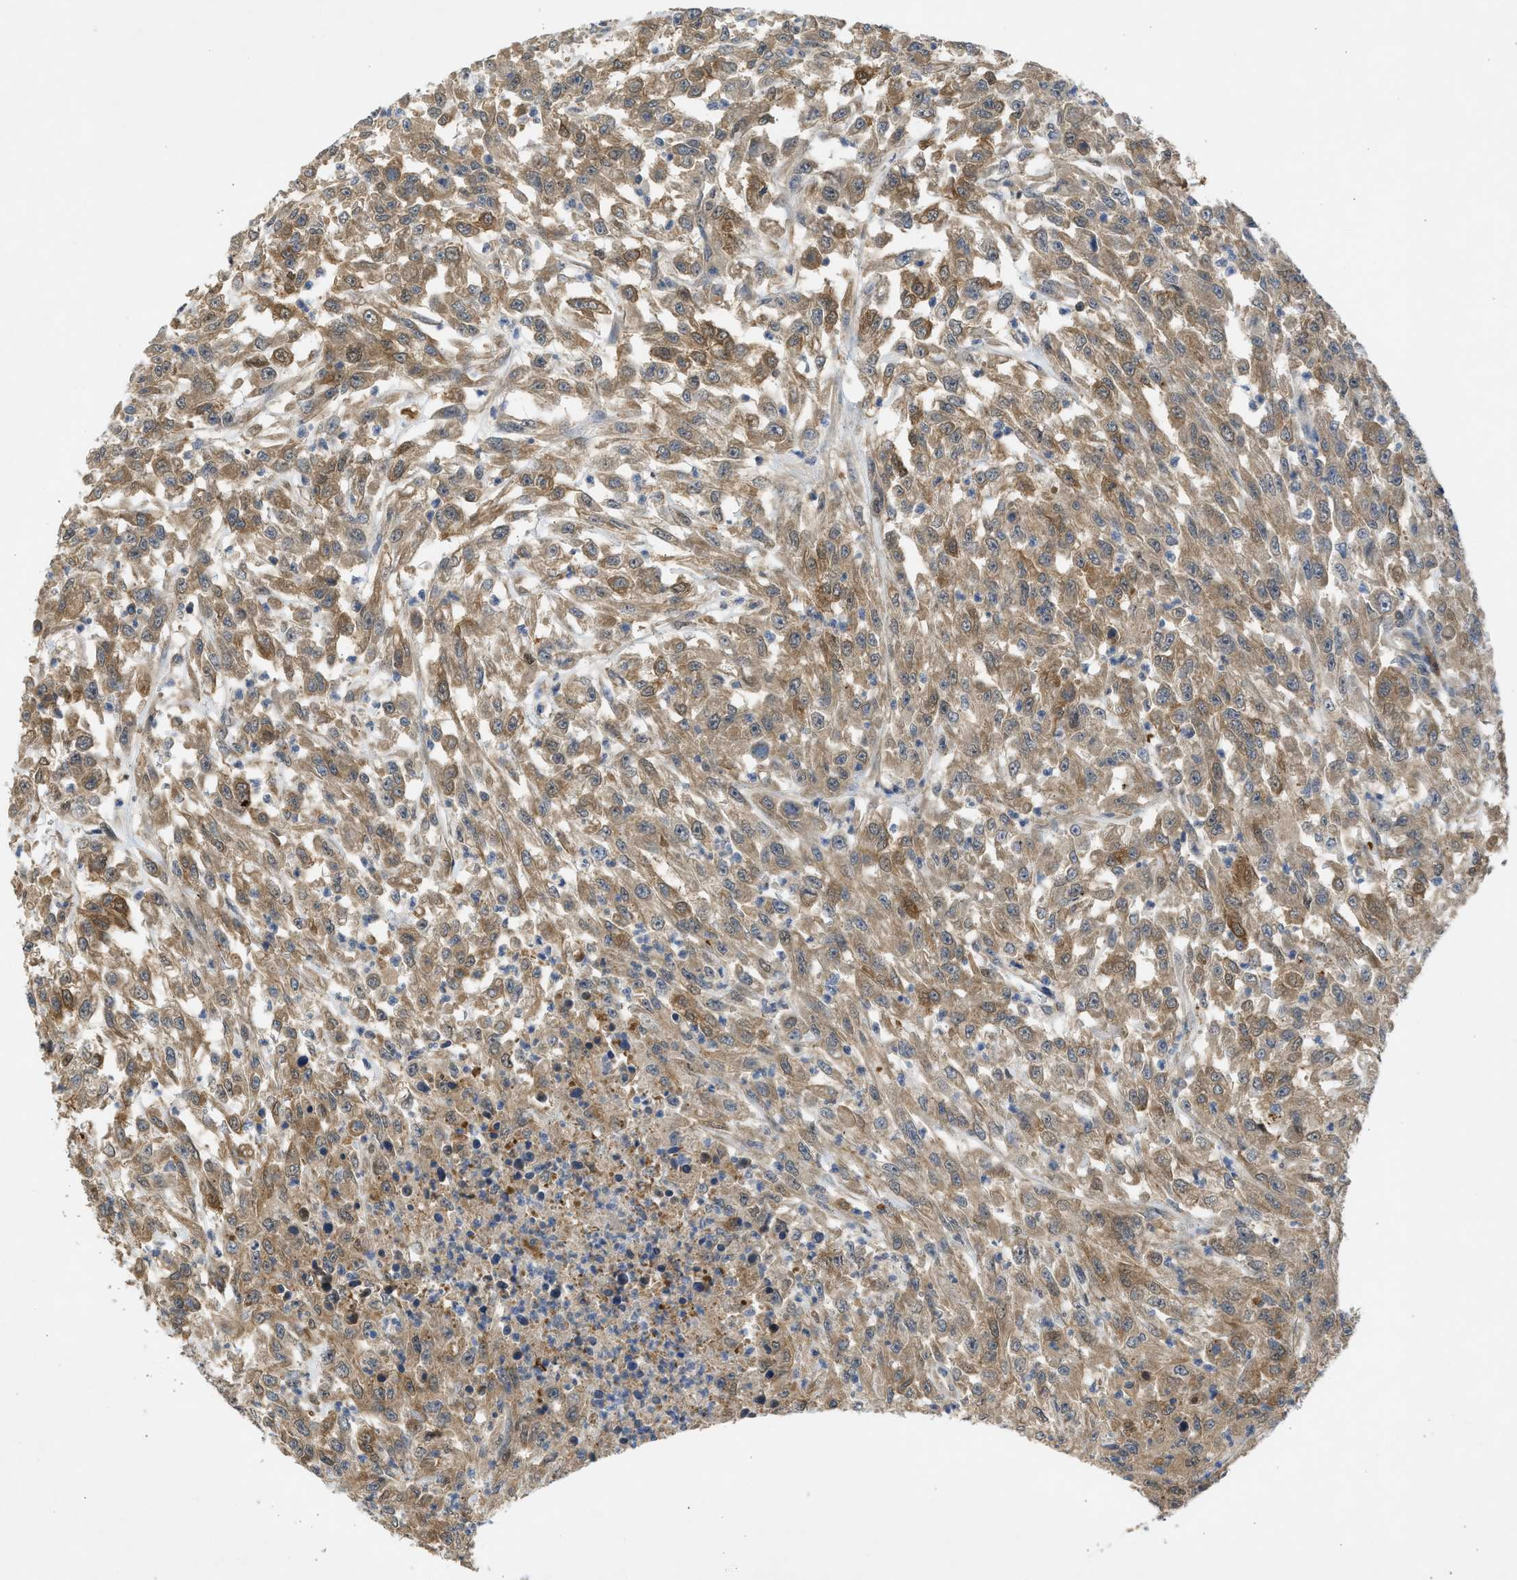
{"staining": {"intensity": "moderate", "quantity": ">75%", "location": "cytoplasmic/membranous"}, "tissue": "urothelial cancer", "cell_type": "Tumor cells", "image_type": "cancer", "snomed": [{"axis": "morphology", "description": "Urothelial carcinoma, High grade"}, {"axis": "topography", "description": "Urinary bladder"}], "caption": "Human high-grade urothelial carcinoma stained with a protein marker exhibits moderate staining in tumor cells.", "gene": "MAPK7", "patient": {"sex": "male", "age": 46}}